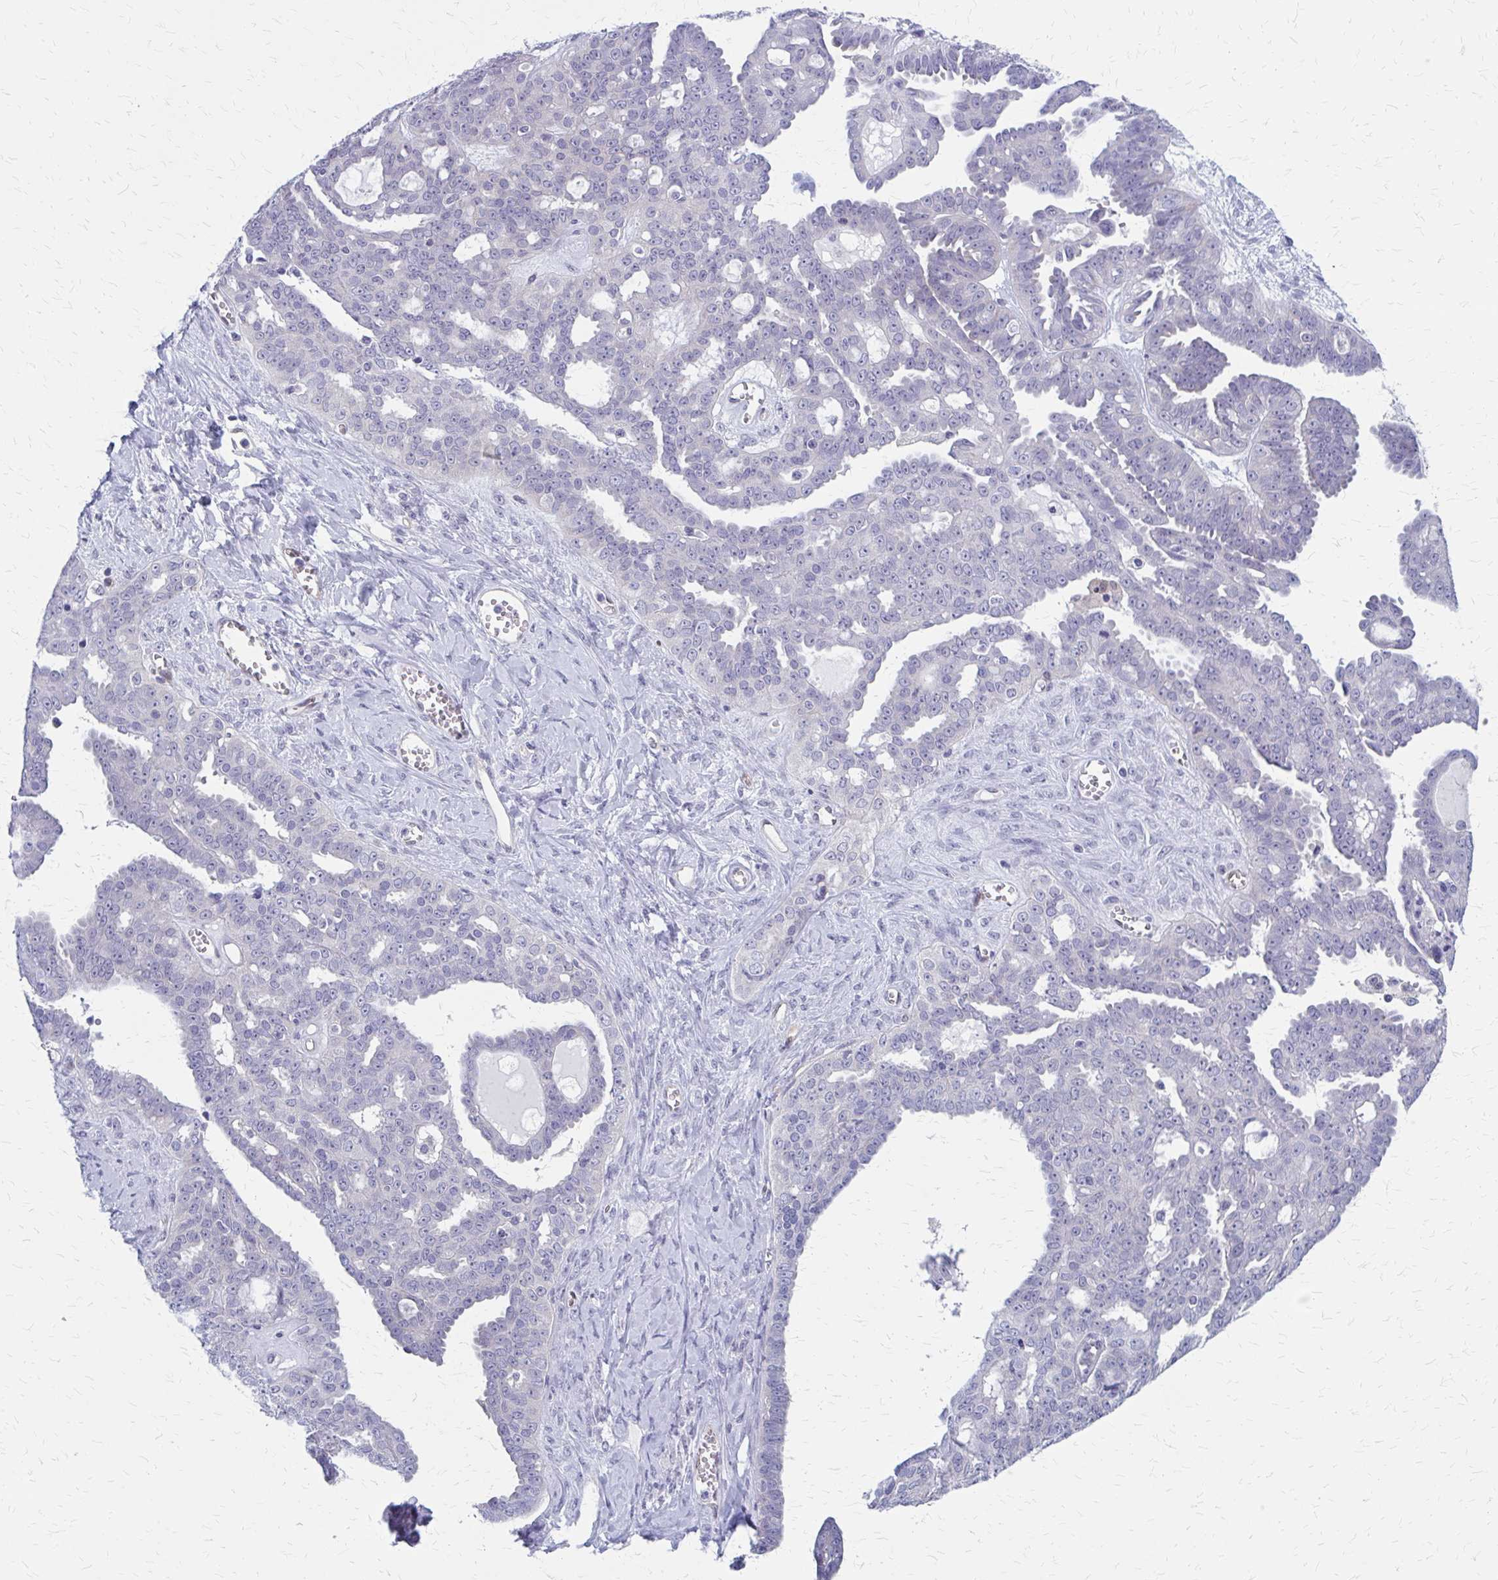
{"staining": {"intensity": "negative", "quantity": "none", "location": "none"}, "tissue": "ovarian cancer", "cell_type": "Tumor cells", "image_type": "cancer", "snomed": [{"axis": "morphology", "description": "Cystadenocarcinoma, serous, NOS"}, {"axis": "topography", "description": "Ovary"}], "caption": "Ovarian serous cystadenocarcinoma stained for a protein using immunohistochemistry (IHC) displays no expression tumor cells.", "gene": "CLIC2", "patient": {"sex": "female", "age": 71}}